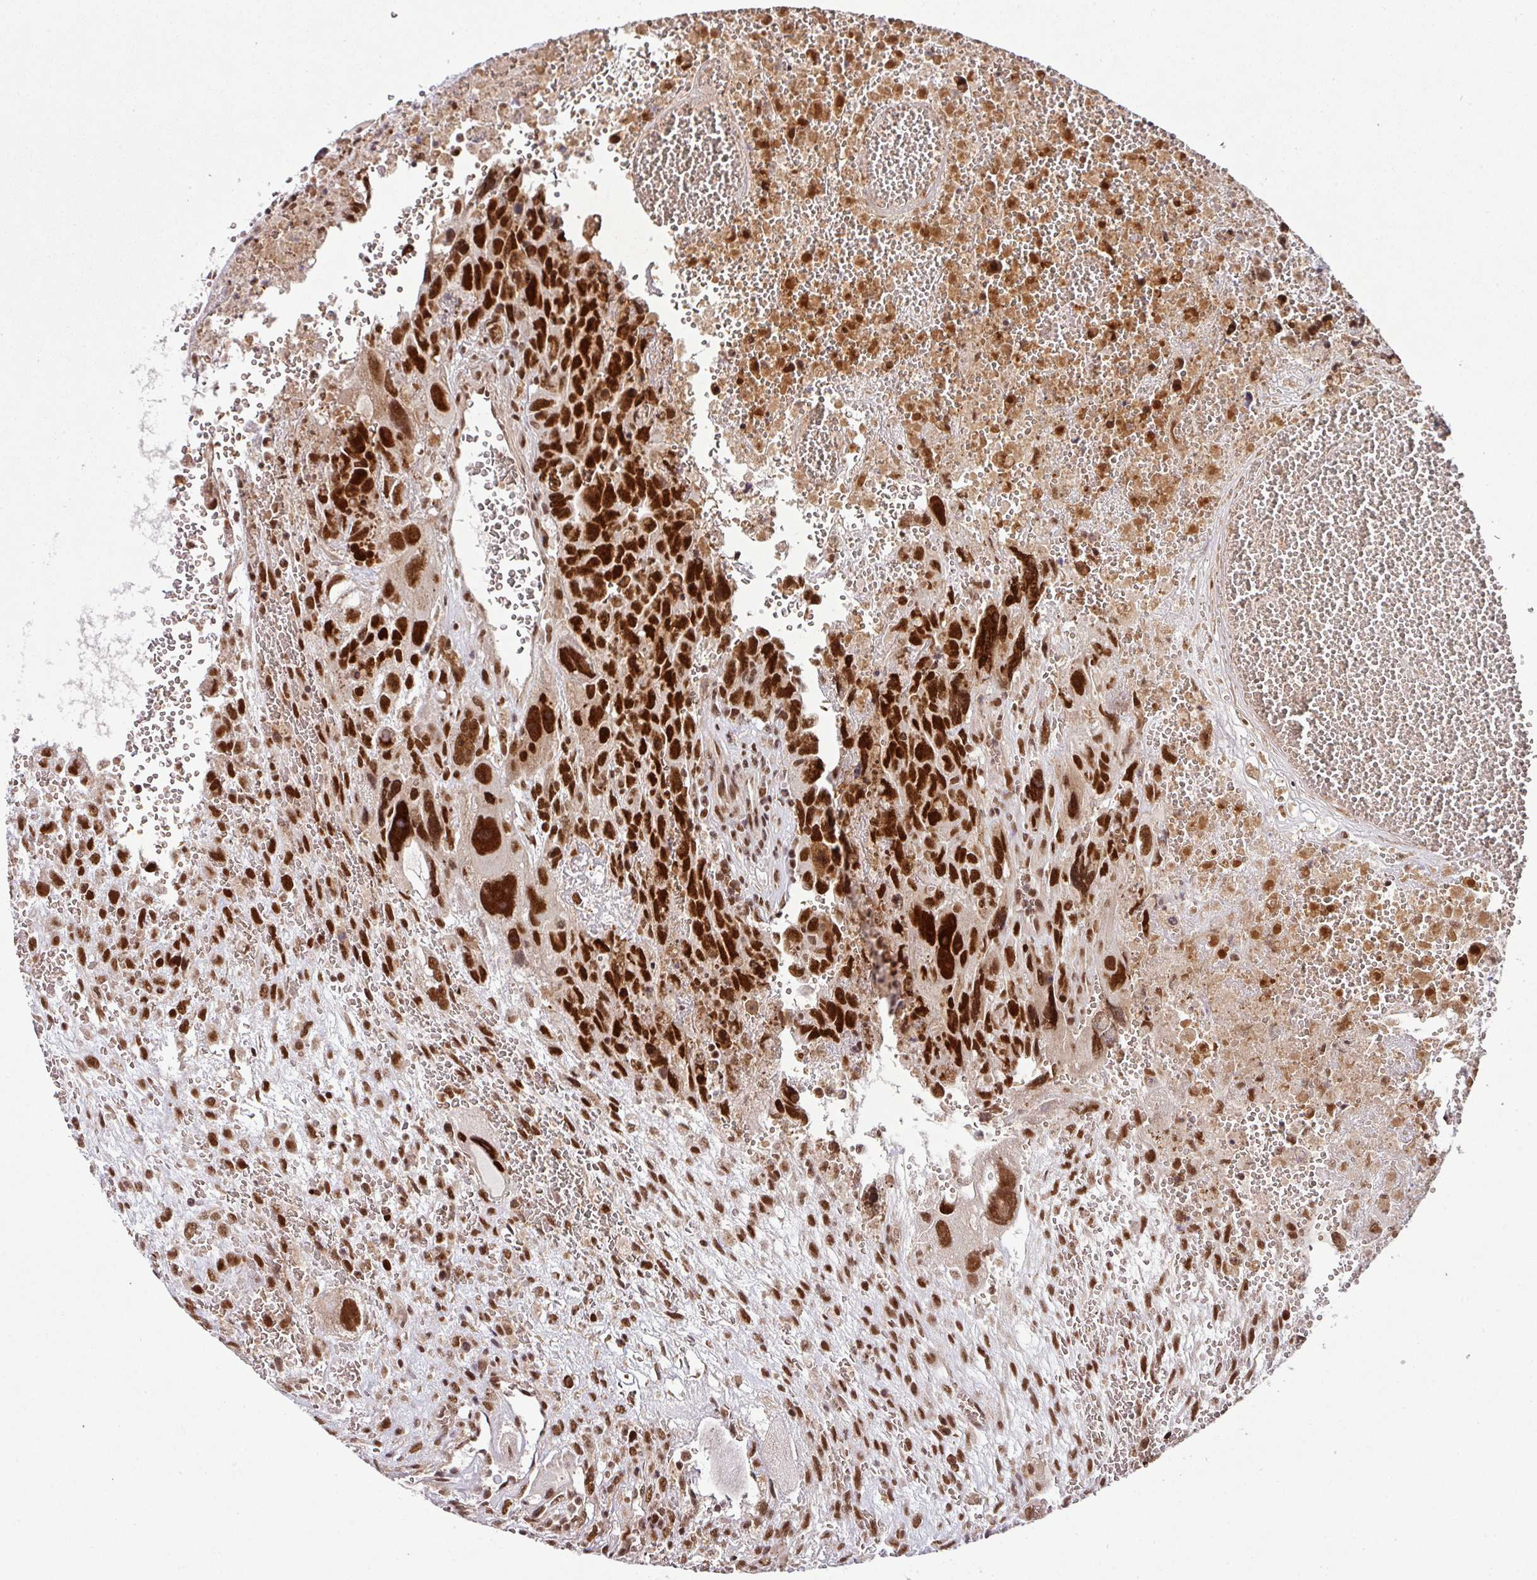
{"staining": {"intensity": "strong", "quantity": ">75%", "location": "nuclear"}, "tissue": "testis cancer", "cell_type": "Tumor cells", "image_type": "cancer", "snomed": [{"axis": "morphology", "description": "Carcinoma, Embryonal, NOS"}, {"axis": "topography", "description": "Testis"}], "caption": "A brown stain shows strong nuclear expression of a protein in human testis embryonal carcinoma tumor cells.", "gene": "PHF23", "patient": {"sex": "male", "age": 28}}